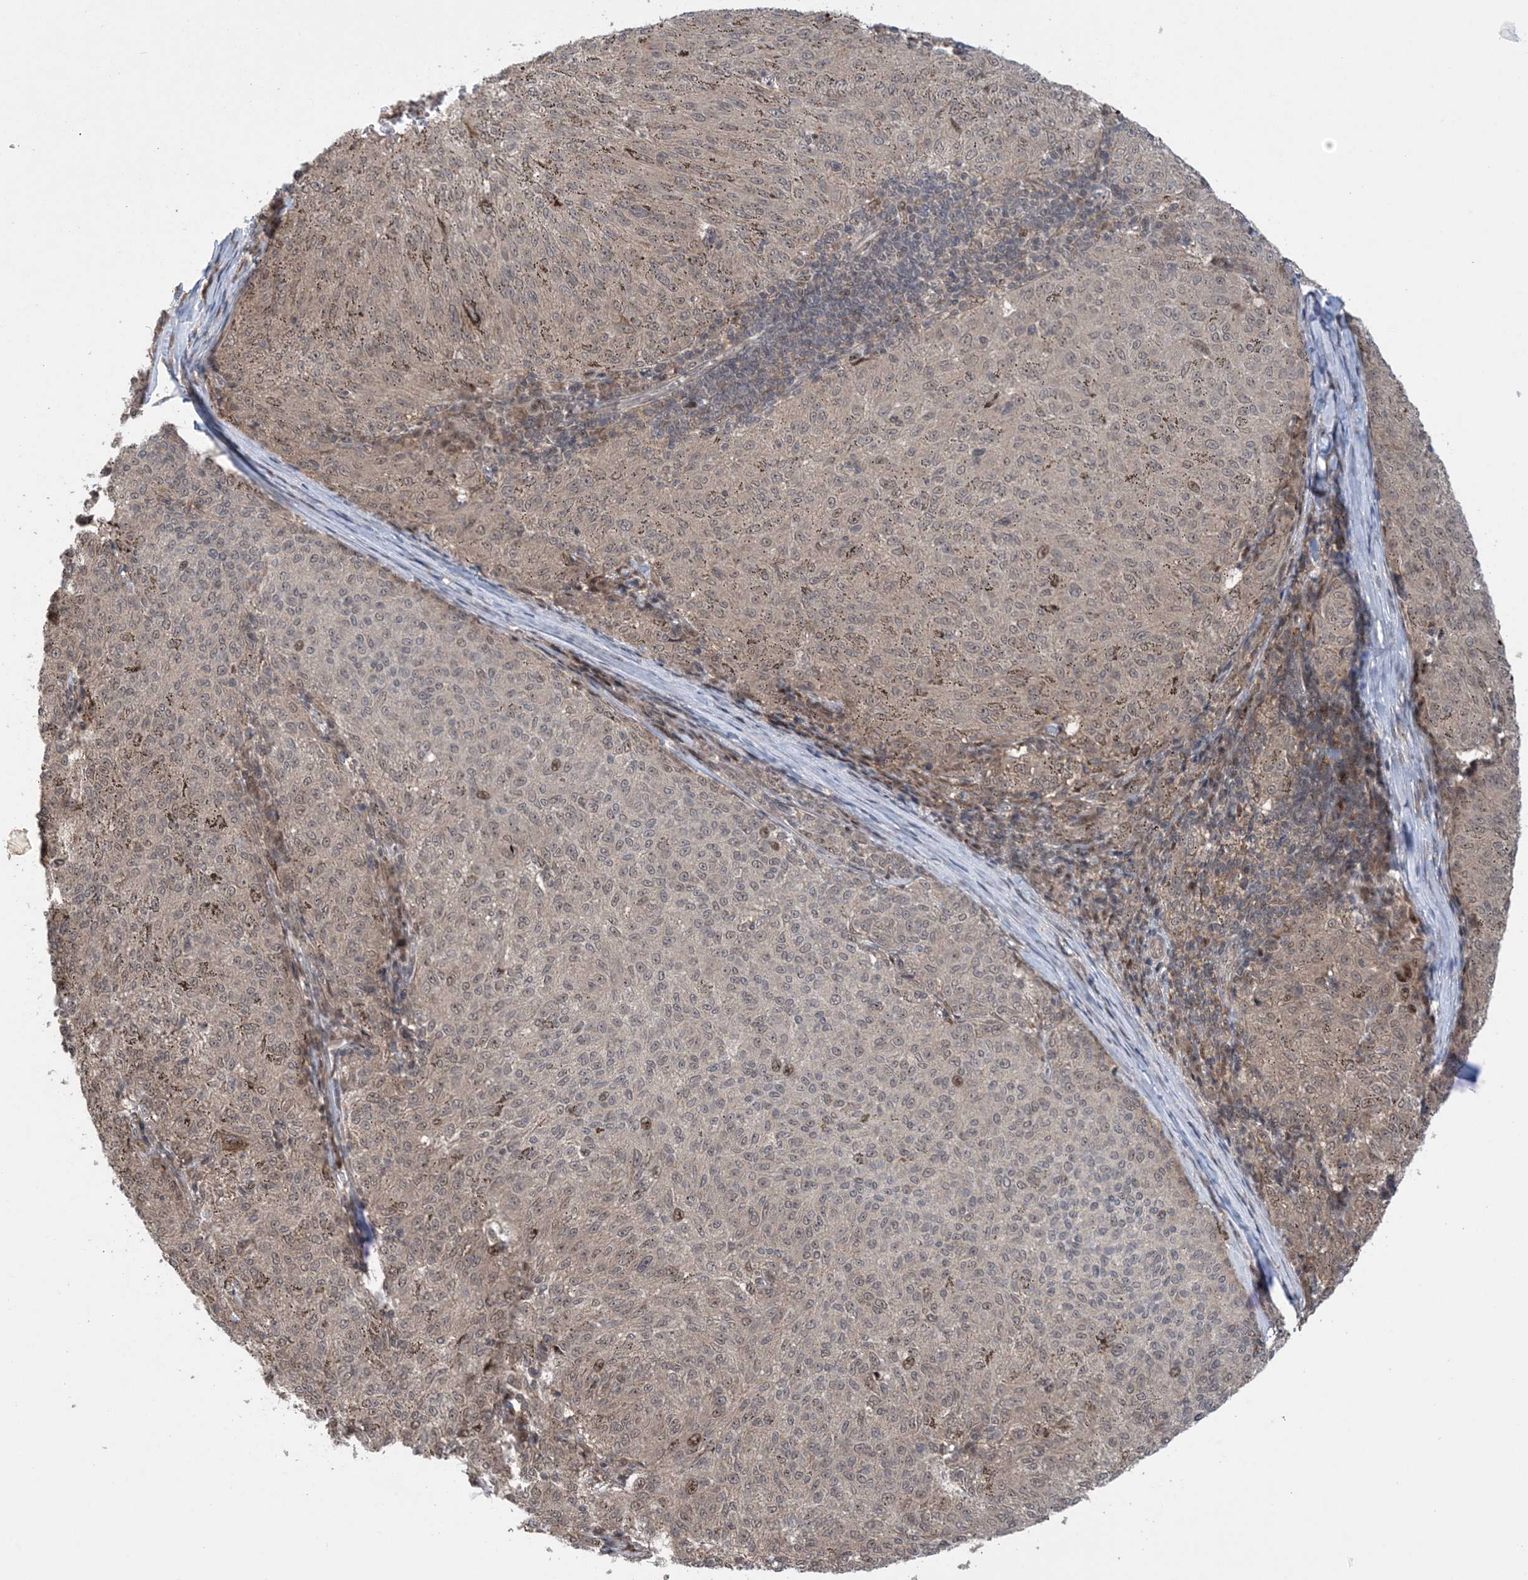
{"staining": {"intensity": "moderate", "quantity": "<25%", "location": "nuclear"}, "tissue": "melanoma", "cell_type": "Tumor cells", "image_type": "cancer", "snomed": [{"axis": "morphology", "description": "Malignant melanoma, NOS"}, {"axis": "topography", "description": "Skin"}], "caption": "Tumor cells exhibit moderate nuclear positivity in approximately <25% of cells in malignant melanoma.", "gene": "ZNF710", "patient": {"sex": "female", "age": 72}}